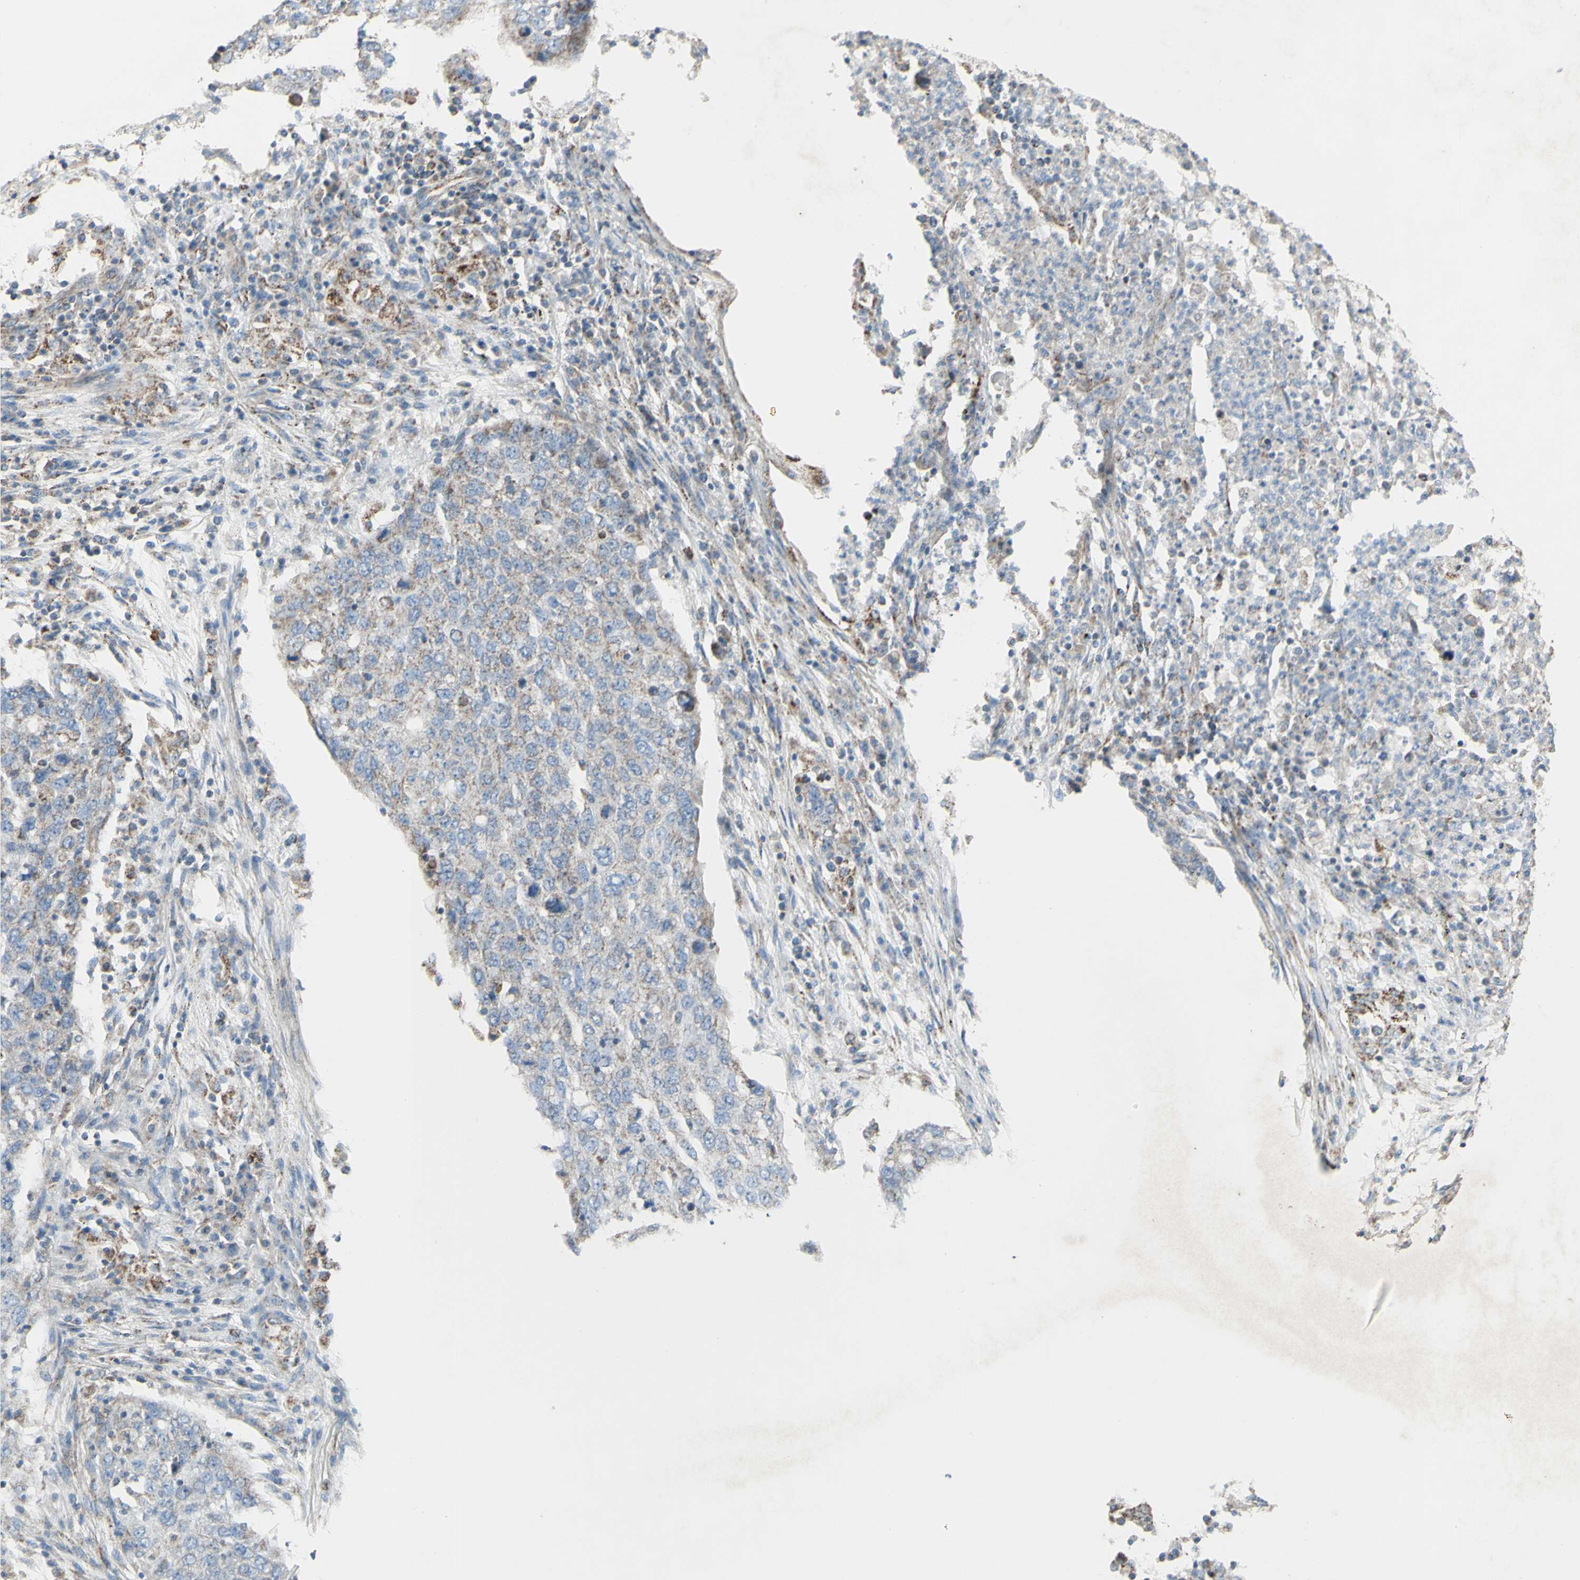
{"staining": {"intensity": "weak", "quantity": "<25%", "location": "cytoplasmic/membranous"}, "tissue": "lung cancer", "cell_type": "Tumor cells", "image_type": "cancer", "snomed": [{"axis": "morphology", "description": "Squamous cell carcinoma, NOS"}, {"axis": "topography", "description": "Lung"}], "caption": "The image shows no significant staining in tumor cells of squamous cell carcinoma (lung).", "gene": "CNTNAP1", "patient": {"sex": "female", "age": 63}}